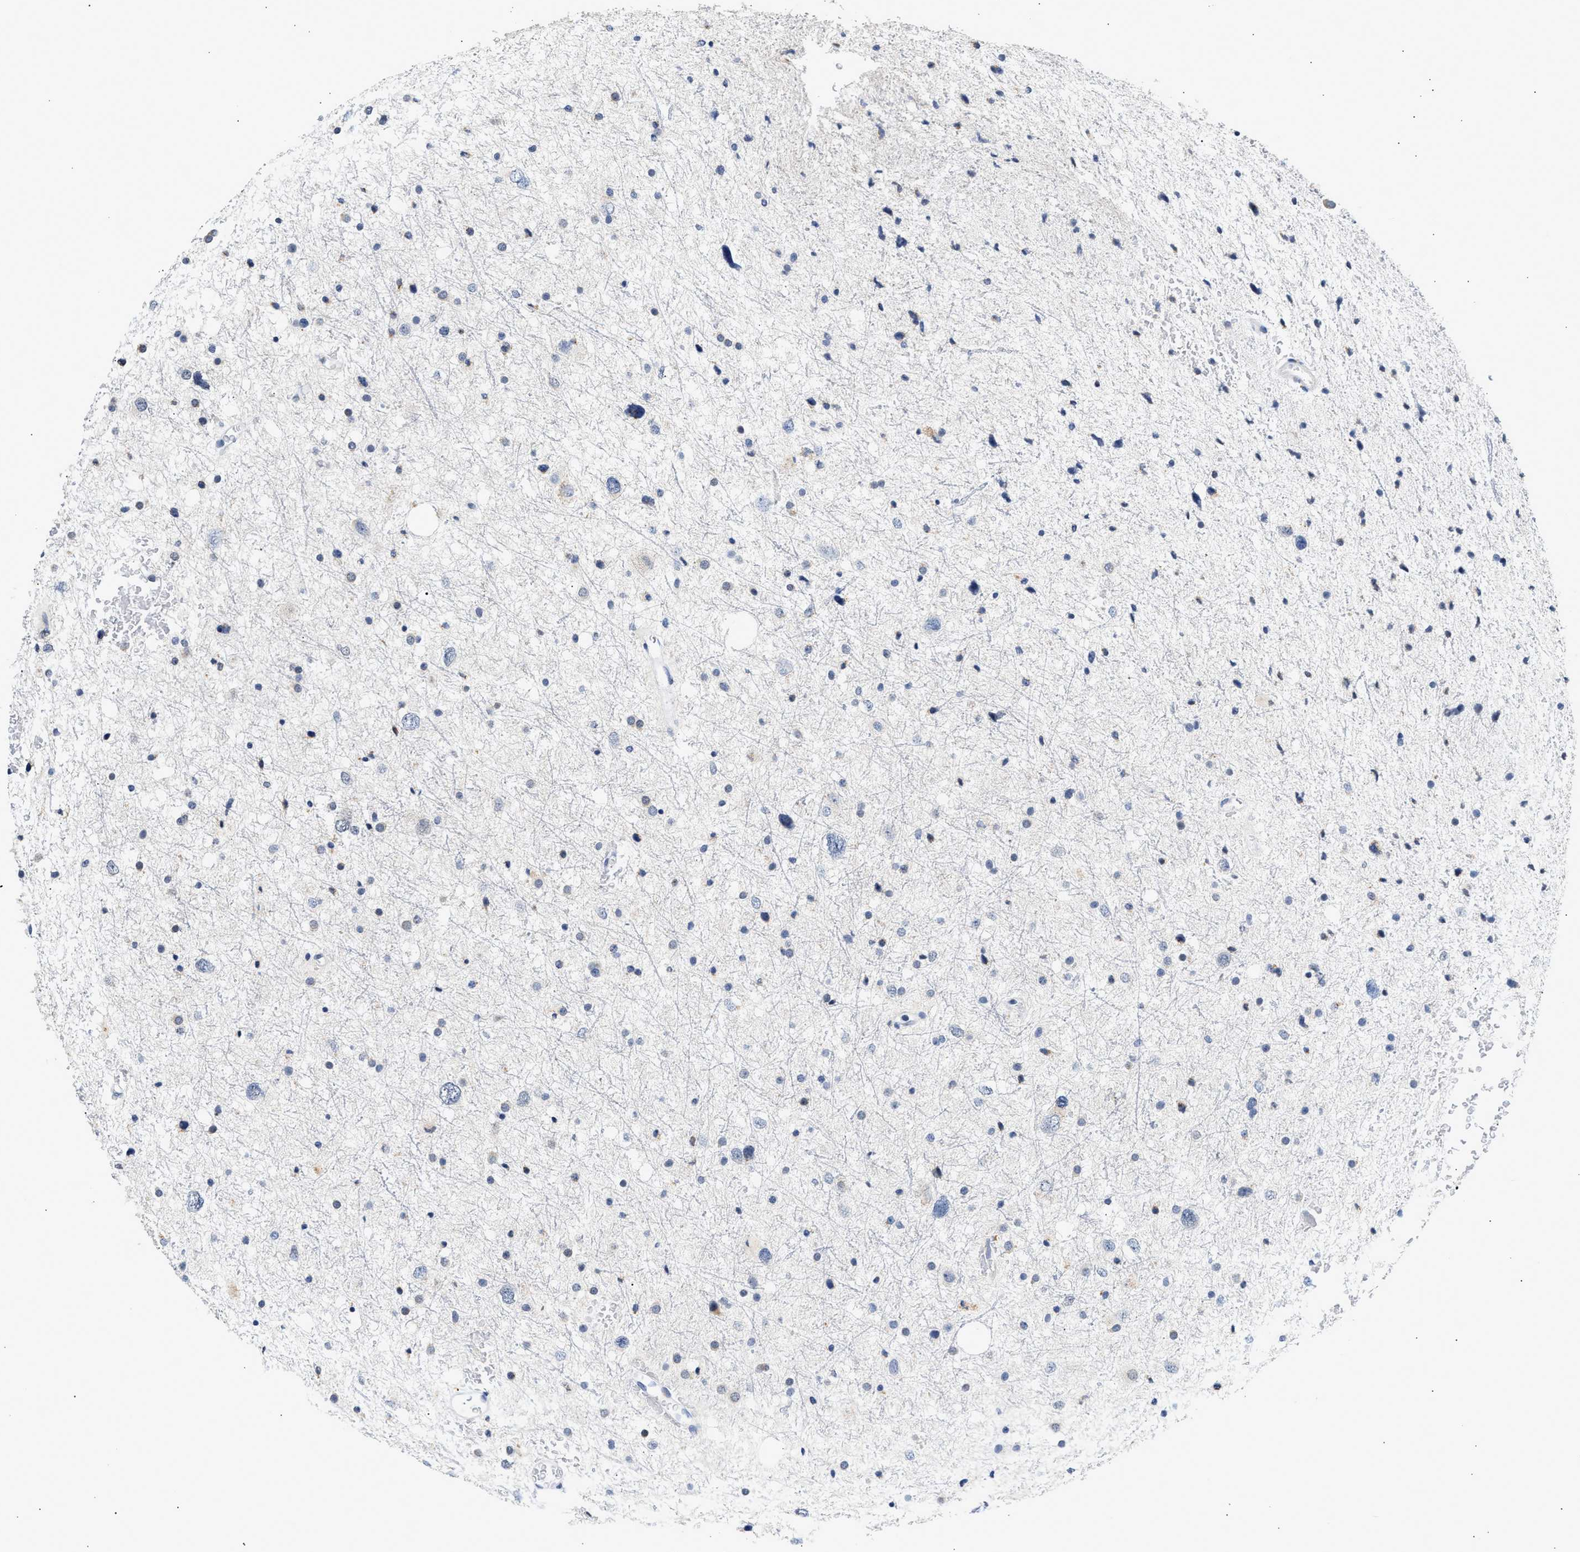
{"staining": {"intensity": "negative", "quantity": "none", "location": "none"}, "tissue": "glioma", "cell_type": "Tumor cells", "image_type": "cancer", "snomed": [{"axis": "morphology", "description": "Glioma, malignant, Low grade"}, {"axis": "topography", "description": "Brain"}], "caption": "Immunohistochemical staining of malignant glioma (low-grade) reveals no significant expression in tumor cells.", "gene": "PPM1L", "patient": {"sex": "female", "age": 37}}